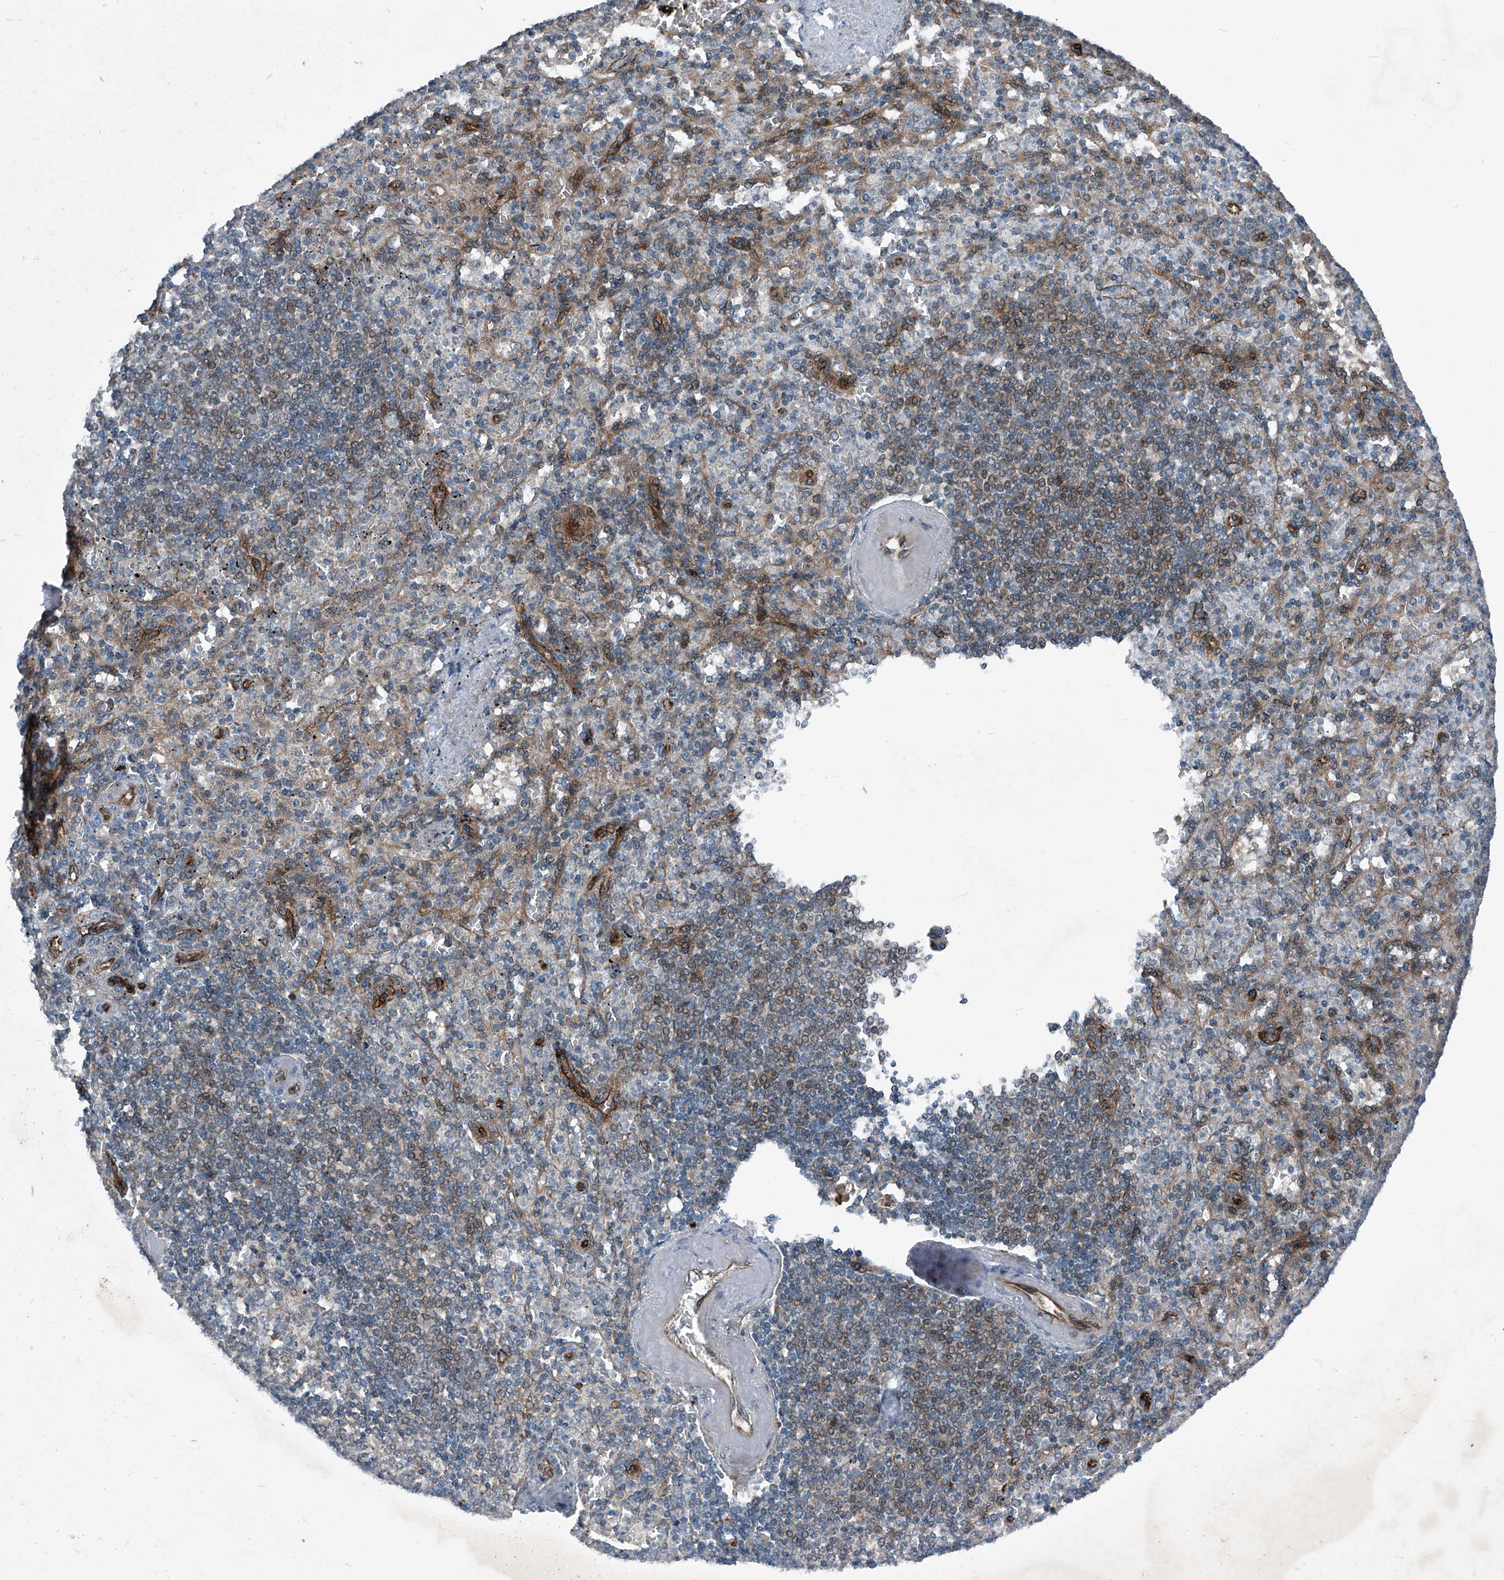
{"staining": {"intensity": "weak", "quantity": "<25%", "location": "cytoplasmic/membranous"}, "tissue": "spleen", "cell_type": "Cells in red pulp", "image_type": "normal", "snomed": [{"axis": "morphology", "description": "Normal tissue, NOS"}, {"axis": "topography", "description": "Spleen"}], "caption": "This image is of unremarkable spleen stained with IHC to label a protein in brown with the nuclei are counter-stained blue. There is no expression in cells in red pulp.", "gene": "SENP2", "patient": {"sex": "female", "age": 74}}